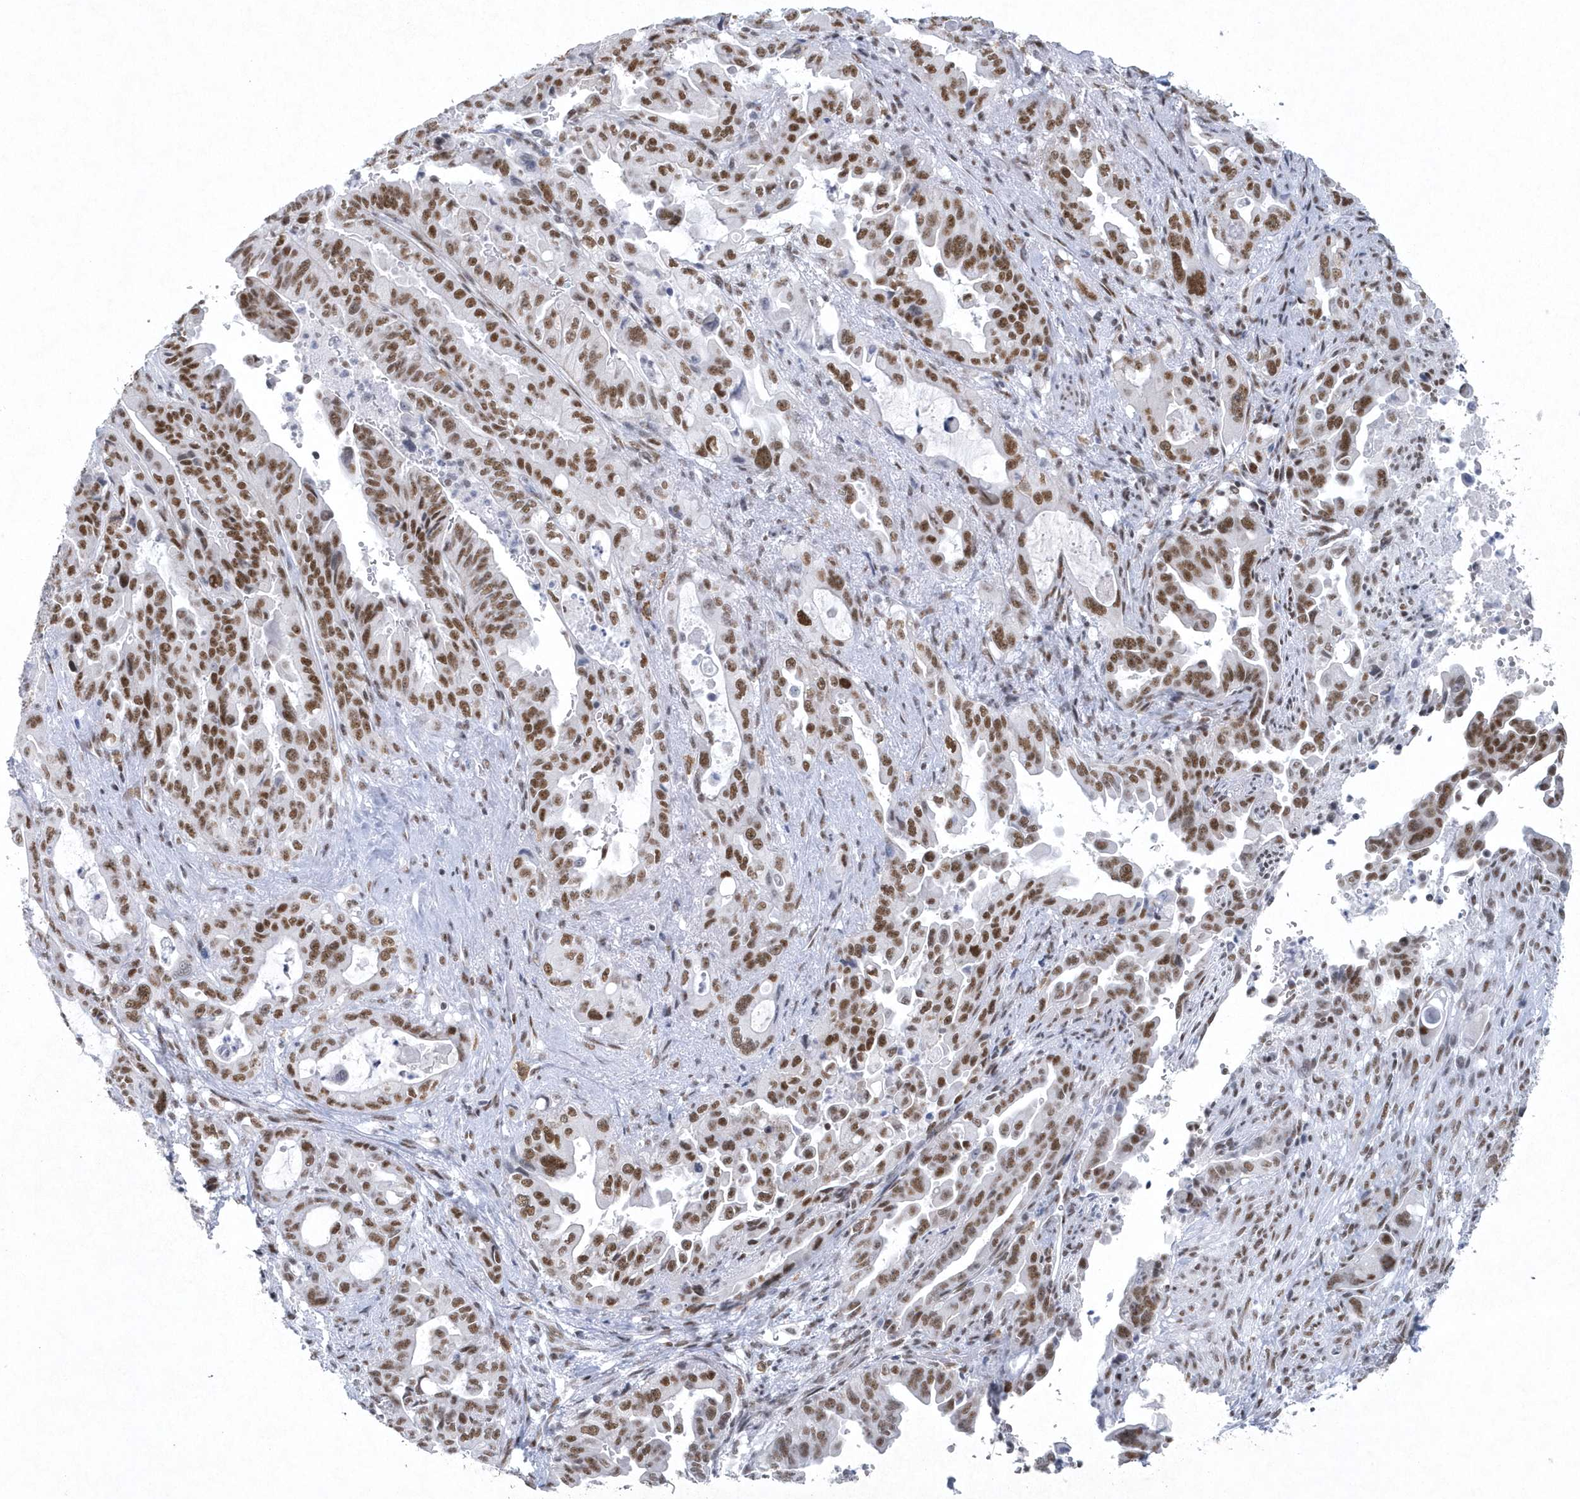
{"staining": {"intensity": "moderate", "quantity": ">75%", "location": "nuclear"}, "tissue": "pancreatic cancer", "cell_type": "Tumor cells", "image_type": "cancer", "snomed": [{"axis": "morphology", "description": "Adenocarcinoma, NOS"}, {"axis": "topography", "description": "Pancreas"}], "caption": "There is medium levels of moderate nuclear expression in tumor cells of adenocarcinoma (pancreatic), as demonstrated by immunohistochemical staining (brown color).", "gene": "DCLRE1A", "patient": {"sex": "male", "age": 70}}